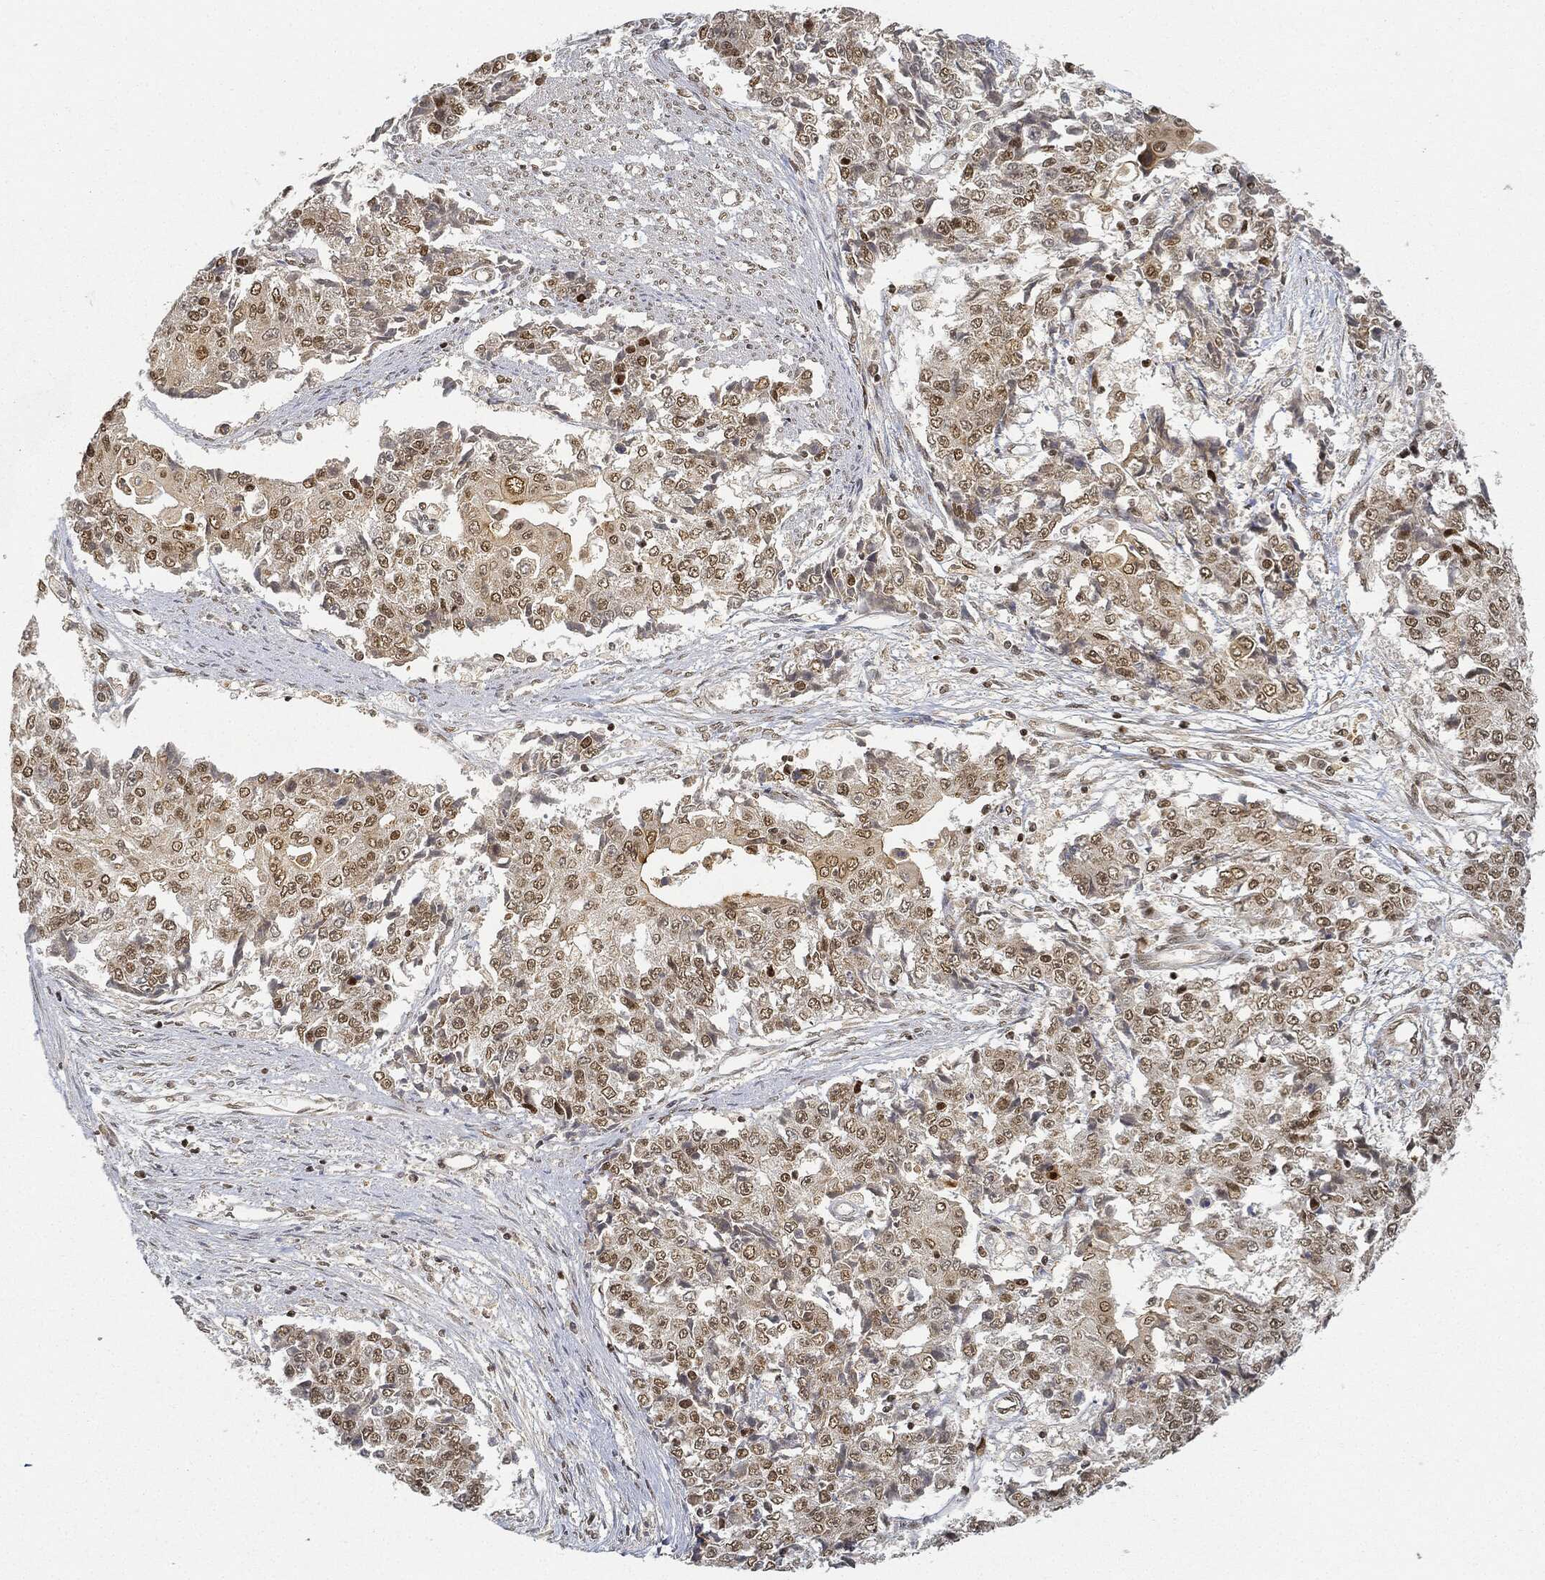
{"staining": {"intensity": "moderate", "quantity": "25%-75%", "location": "nuclear"}, "tissue": "ovarian cancer", "cell_type": "Tumor cells", "image_type": "cancer", "snomed": [{"axis": "morphology", "description": "Carcinoma, endometroid"}, {"axis": "topography", "description": "Ovary"}], "caption": "About 25%-75% of tumor cells in ovarian cancer display moderate nuclear protein positivity as visualized by brown immunohistochemical staining.", "gene": "CIB1", "patient": {"sex": "female", "age": 42}}